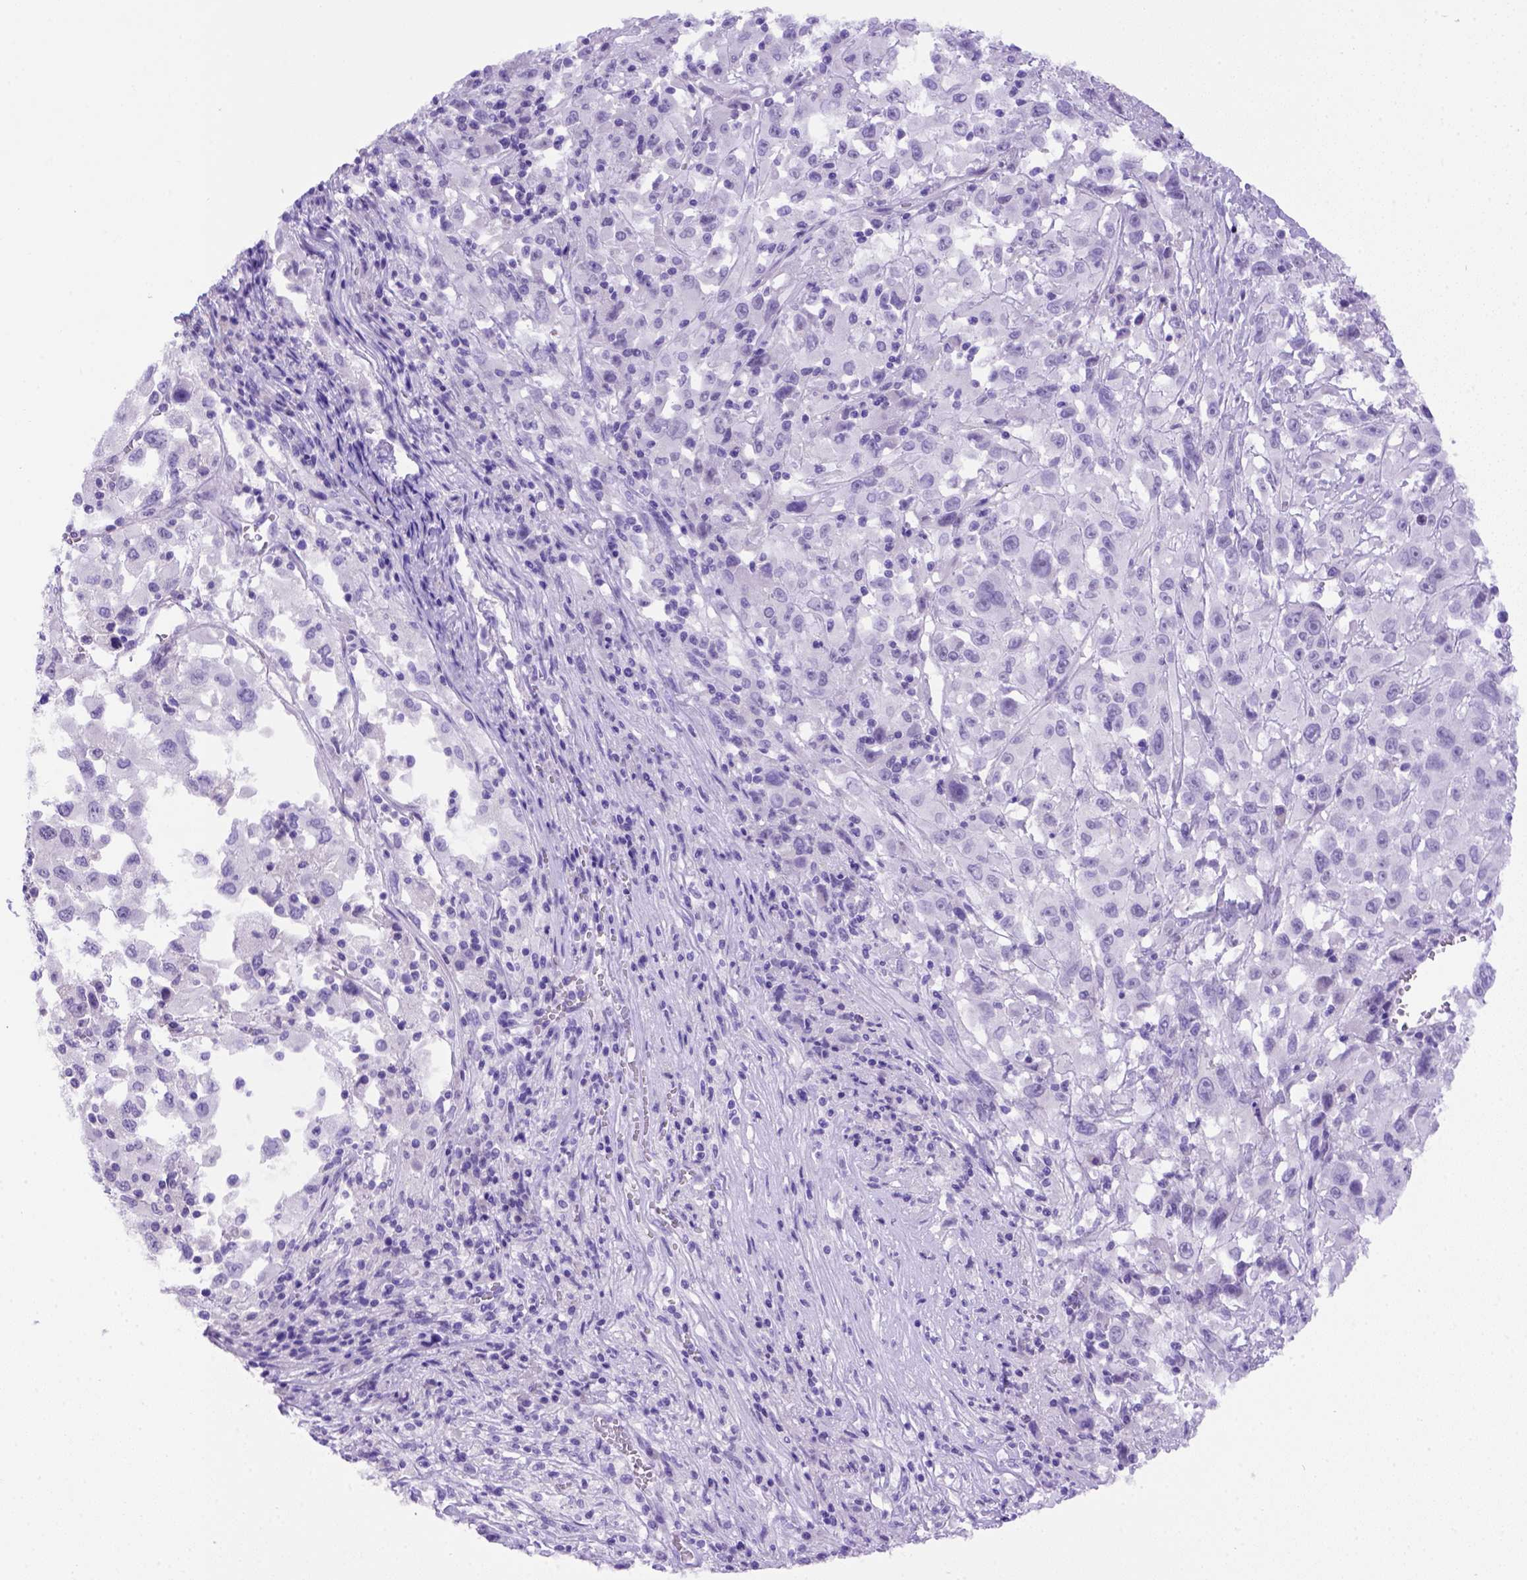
{"staining": {"intensity": "negative", "quantity": "none", "location": "none"}, "tissue": "melanoma", "cell_type": "Tumor cells", "image_type": "cancer", "snomed": [{"axis": "morphology", "description": "Malignant melanoma, Metastatic site"}, {"axis": "topography", "description": "Soft tissue"}], "caption": "Immunohistochemistry (IHC) of human melanoma demonstrates no positivity in tumor cells.", "gene": "FOXI1", "patient": {"sex": "male", "age": 50}}